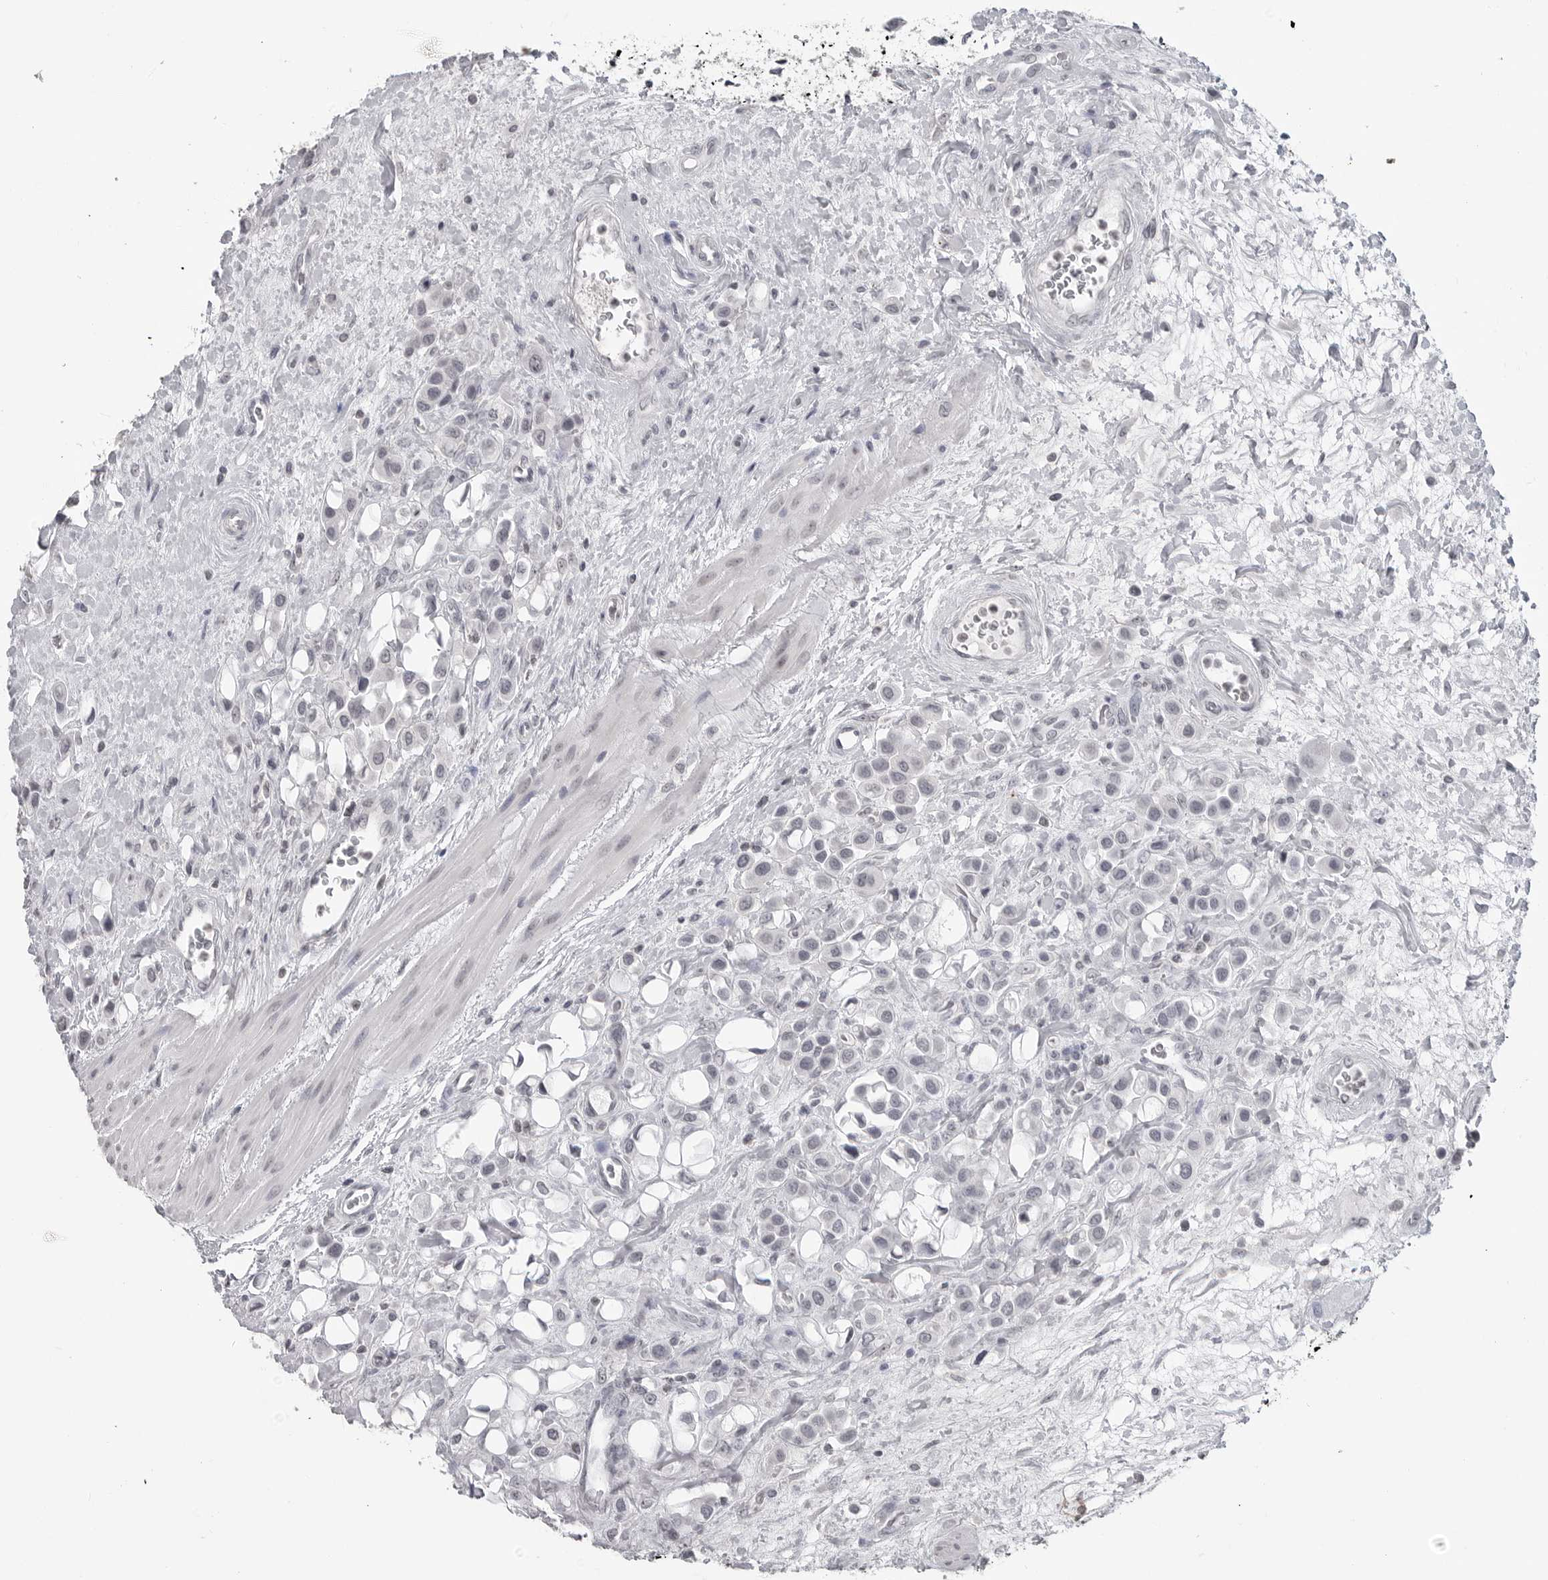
{"staining": {"intensity": "negative", "quantity": "none", "location": "none"}, "tissue": "urothelial cancer", "cell_type": "Tumor cells", "image_type": "cancer", "snomed": [{"axis": "morphology", "description": "Urothelial carcinoma, High grade"}, {"axis": "topography", "description": "Urinary bladder"}], "caption": "Tumor cells are negative for protein expression in human urothelial carcinoma (high-grade). The staining is performed using DAB brown chromogen with nuclei counter-stained in using hematoxylin.", "gene": "DDX54", "patient": {"sex": "male", "age": 50}}